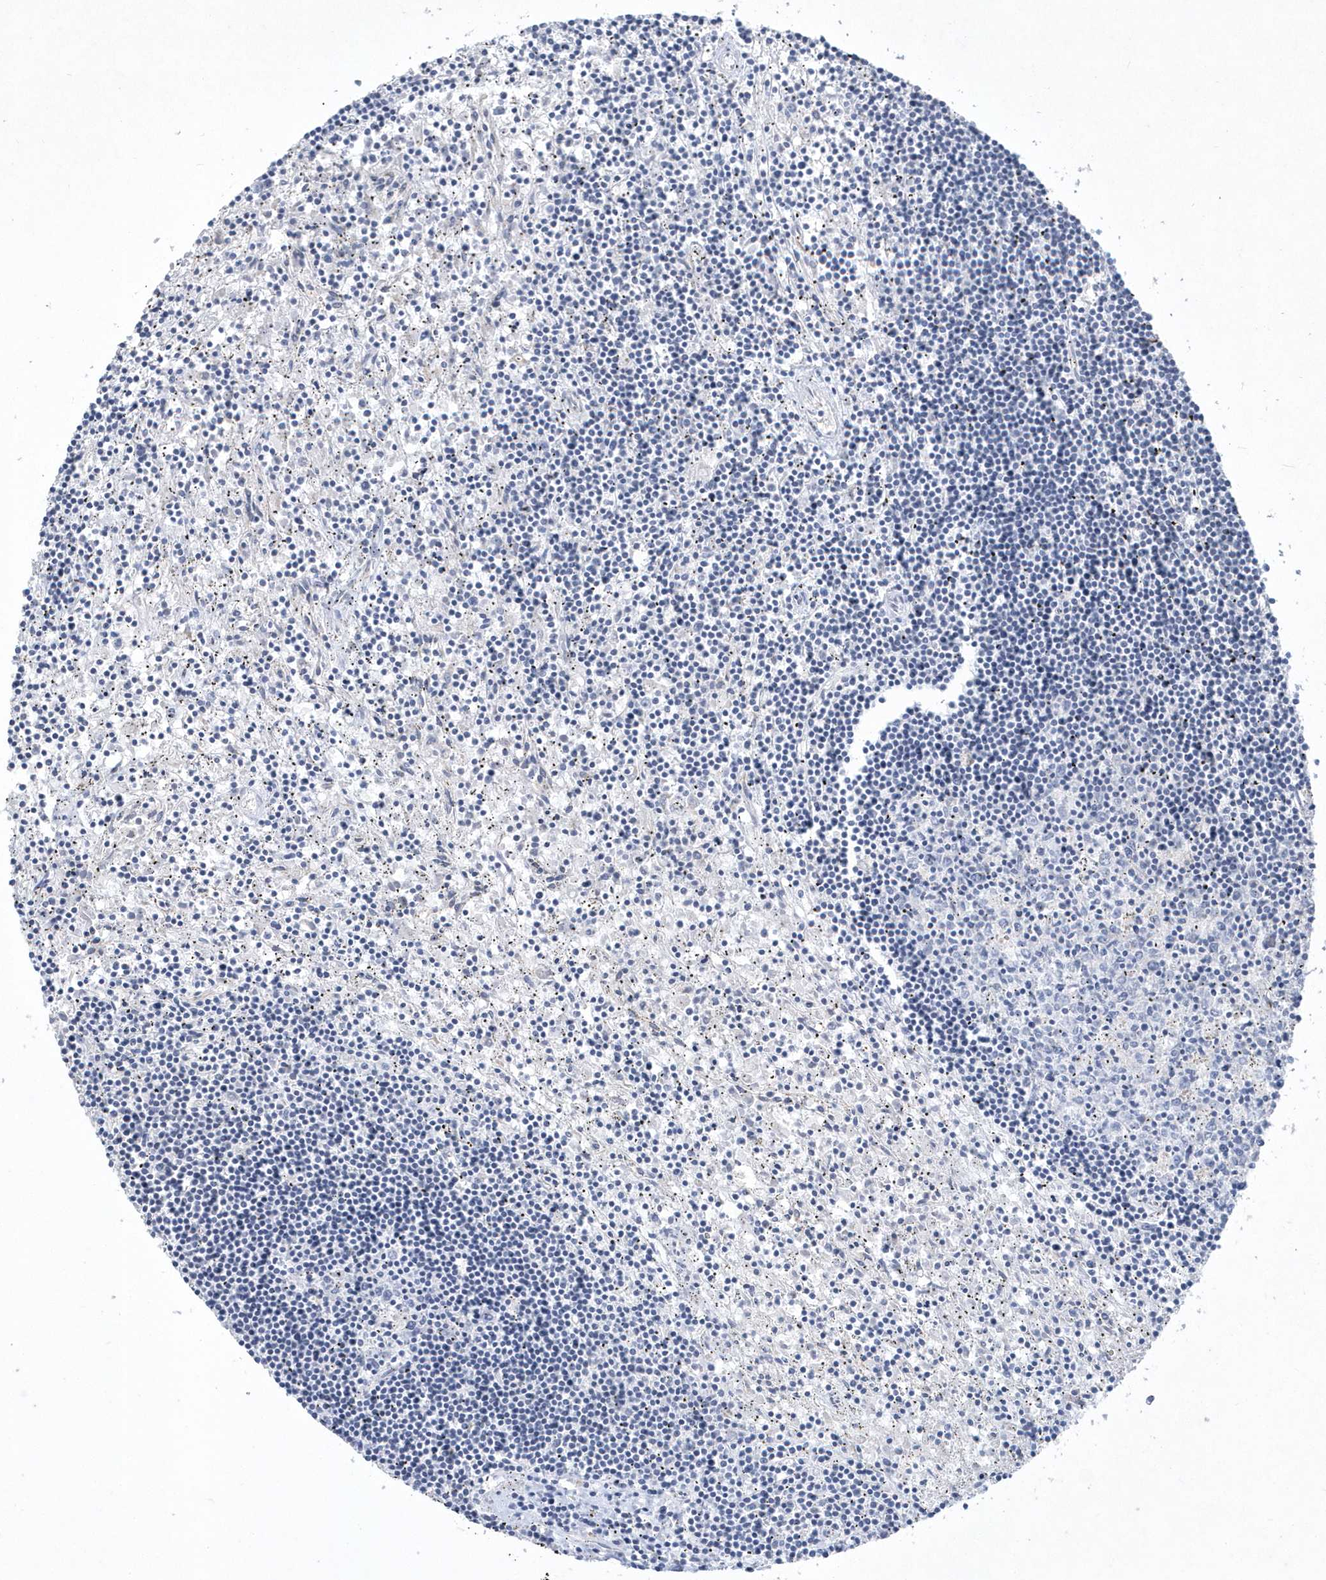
{"staining": {"intensity": "negative", "quantity": "none", "location": "none"}, "tissue": "lymphoma", "cell_type": "Tumor cells", "image_type": "cancer", "snomed": [{"axis": "morphology", "description": "Malignant lymphoma, non-Hodgkin's type, Low grade"}, {"axis": "topography", "description": "Spleen"}], "caption": "The immunohistochemistry micrograph has no significant staining in tumor cells of low-grade malignant lymphoma, non-Hodgkin's type tissue.", "gene": "DGAT1", "patient": {"sex": "male", "age": 76}}